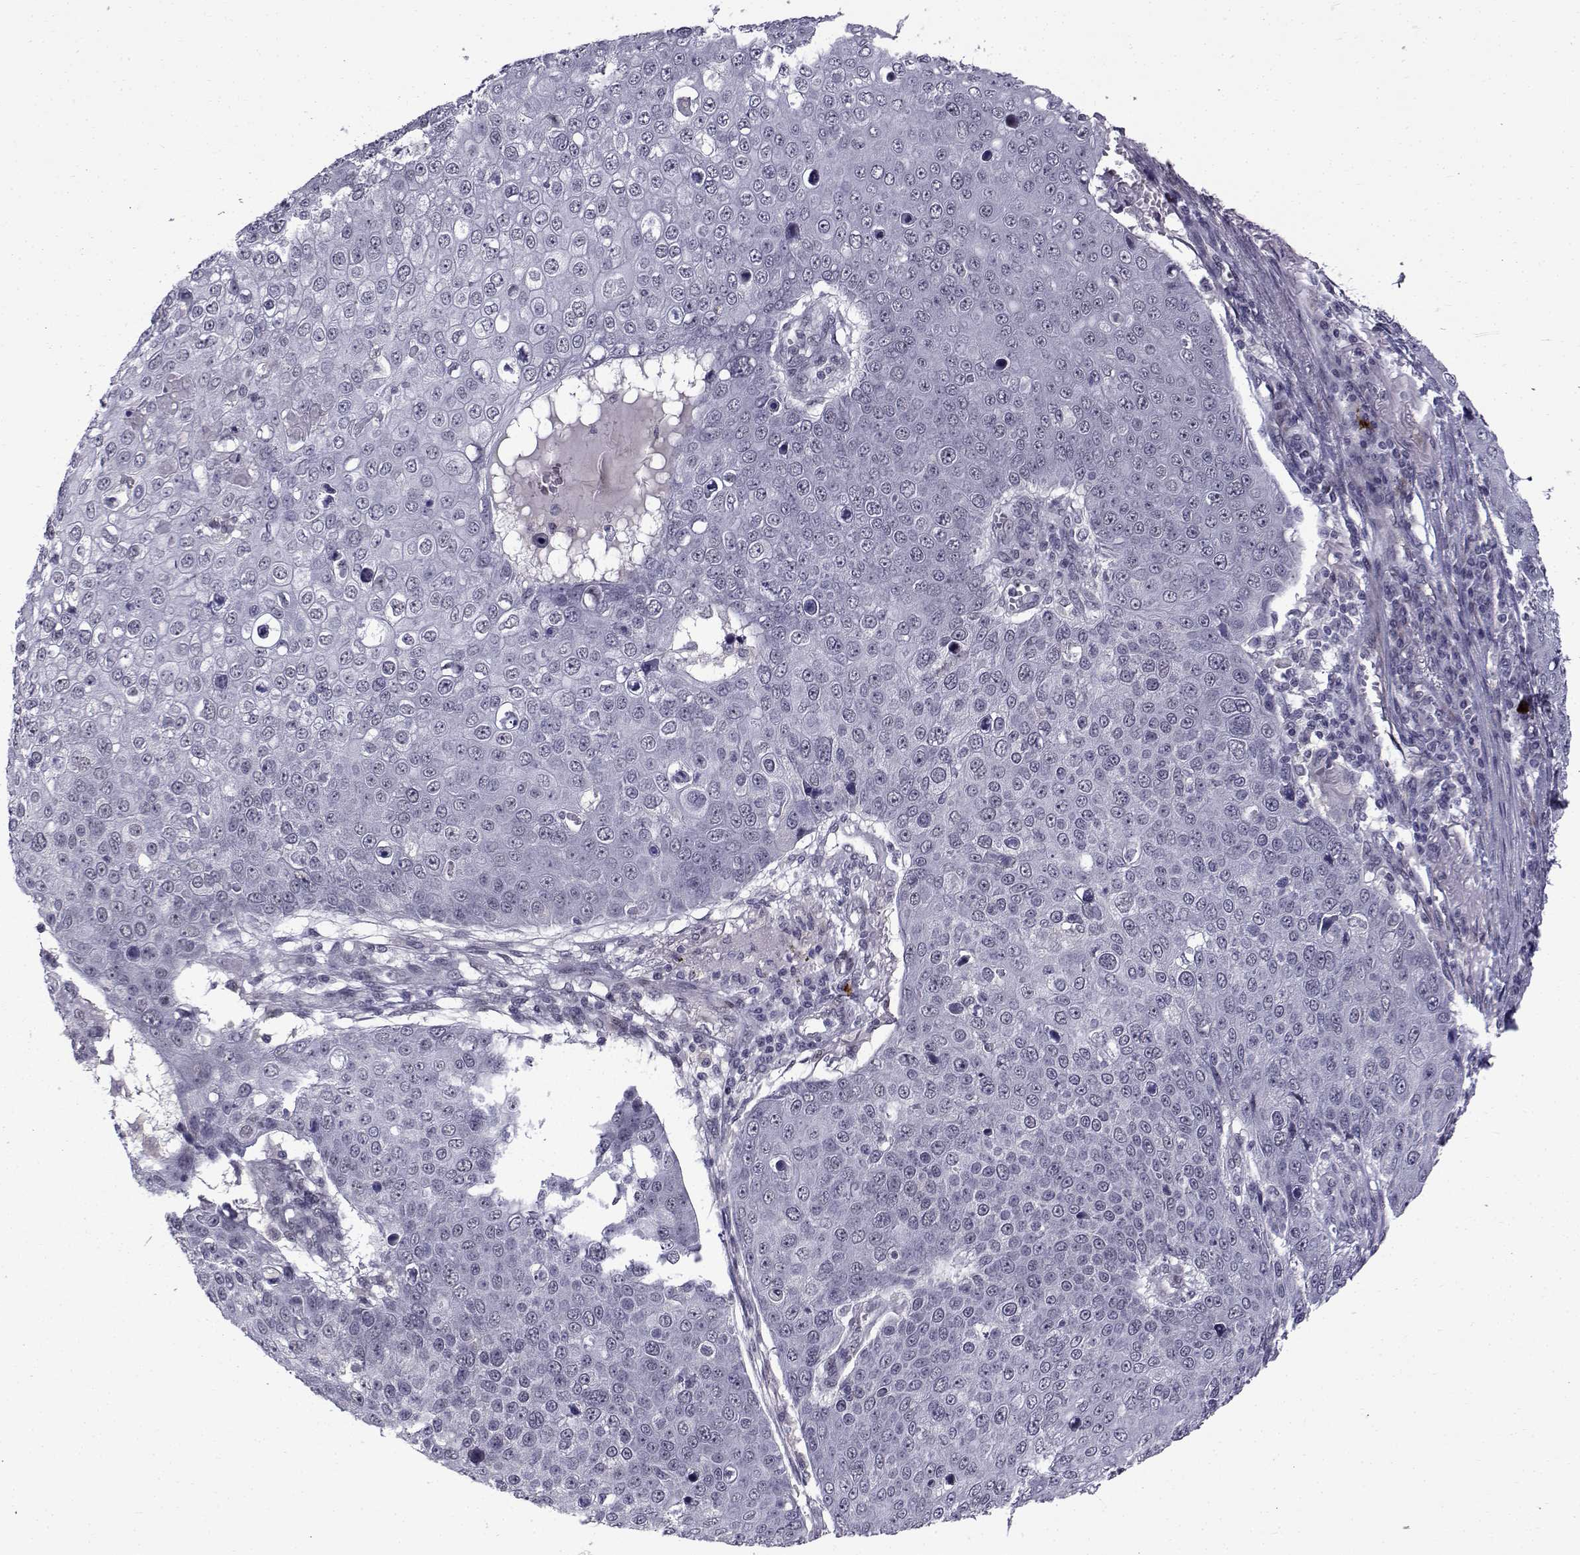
{"staining": {"intensity": "negative", "quantity": "none", "location": "none"}, "tissue": "skin cancer", "cell_type": "Tumor cells", "image_type": "cancer", "snomed": [{"axis": "morphology", "description": "Squamous cell carcinoma, NOS"}, {"axis": "topography", "description": "Skin"}], "caption": "Immunohistochemistry micrograph of neoplastic tissue: squamous cell carcinoma (skin) stained with DAB exhibits no significant protein staining in tumor cells. Brightfield microscopy of IHC stained with DAB (brown) and hematoxylin (blue), captured at high magnification.", "gene": "RBM24", "patient": {"sex": "male", "age": 71}}